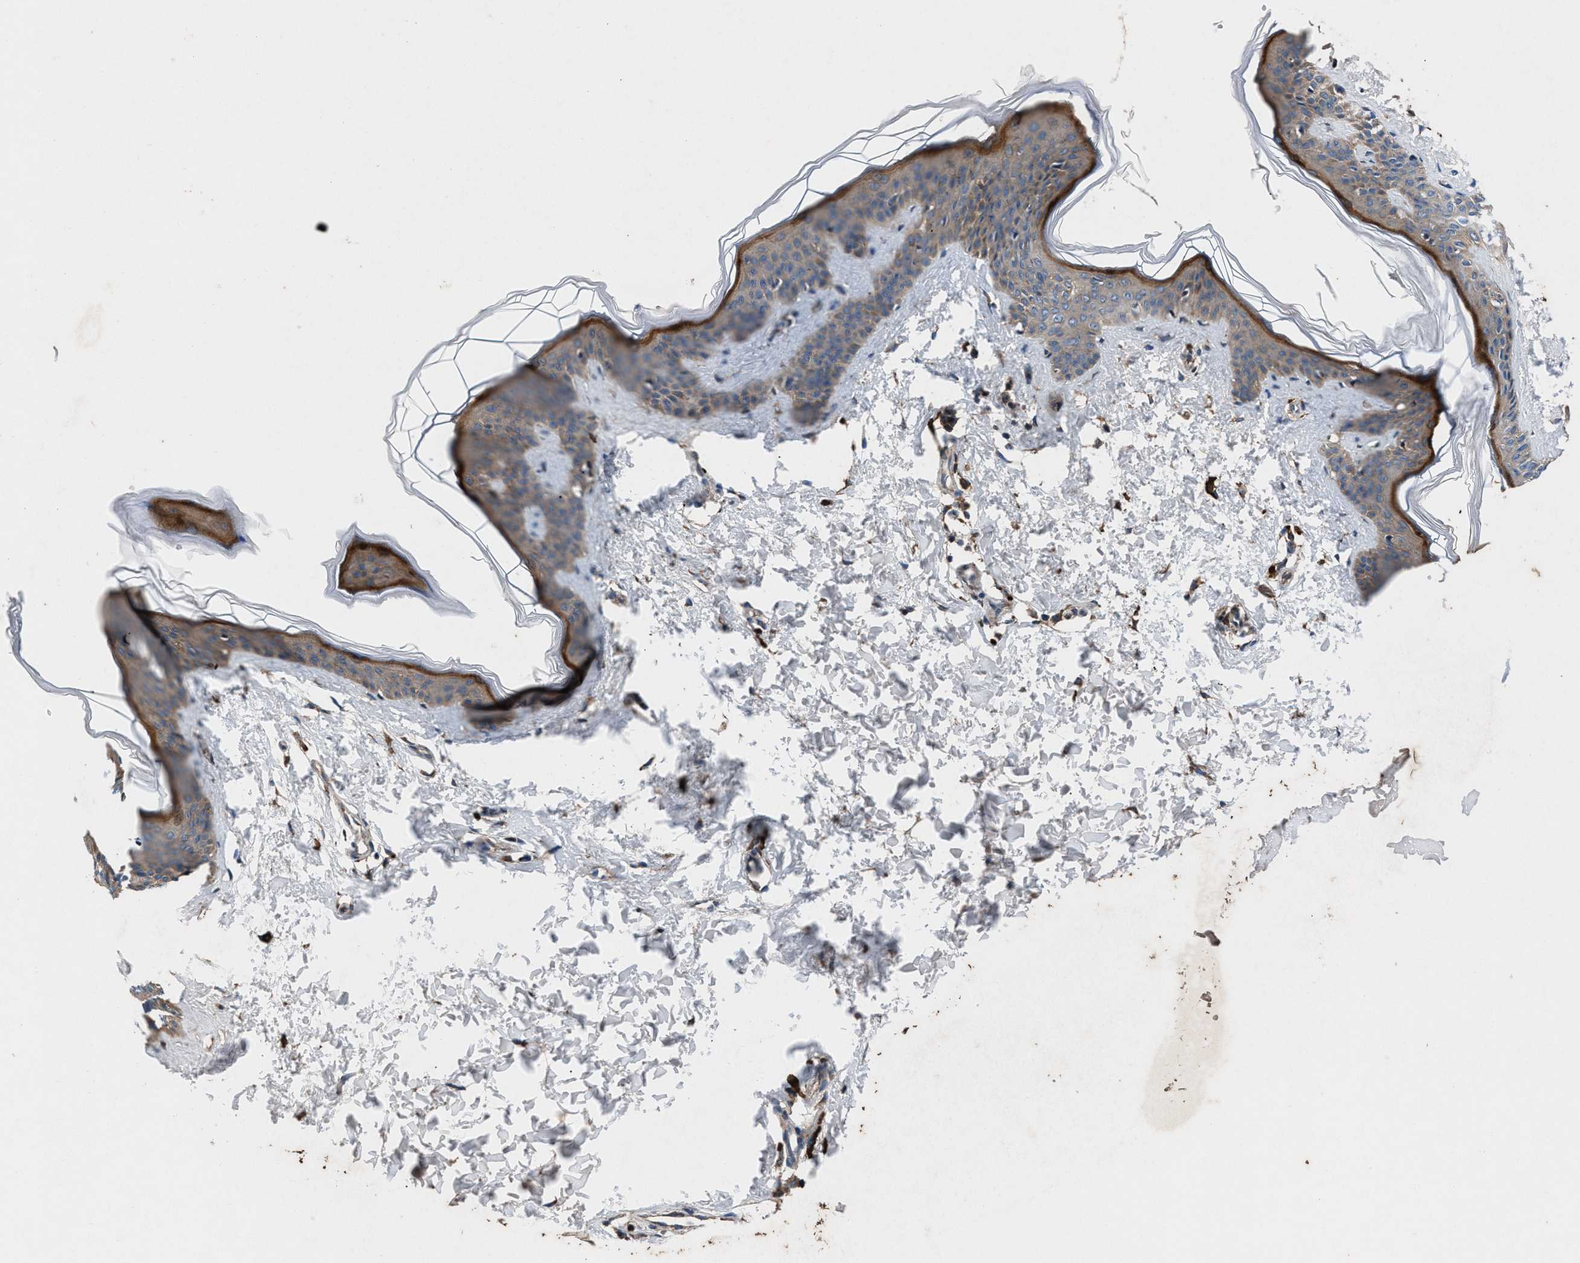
{"staining": {"intensity": "moderate", "quantity": ">75%", "location": "cytoplasmic/membranous"}, "tissue": "skin", "cell_type": "Fibroblasts", "image_type": "normal", "snomed": [{"axis": "morphology", "description": "Normal tissue, NOS"}, {"axis": "topography", "description": "Skin"}], "caption": "Fibroblasts reveal medium levels of moderate cytoplasmic/membranous positivity in about >75% of cells in benign skin.", "gene": "FAM221A", "patient": {"sex": "female", "age": 17}}